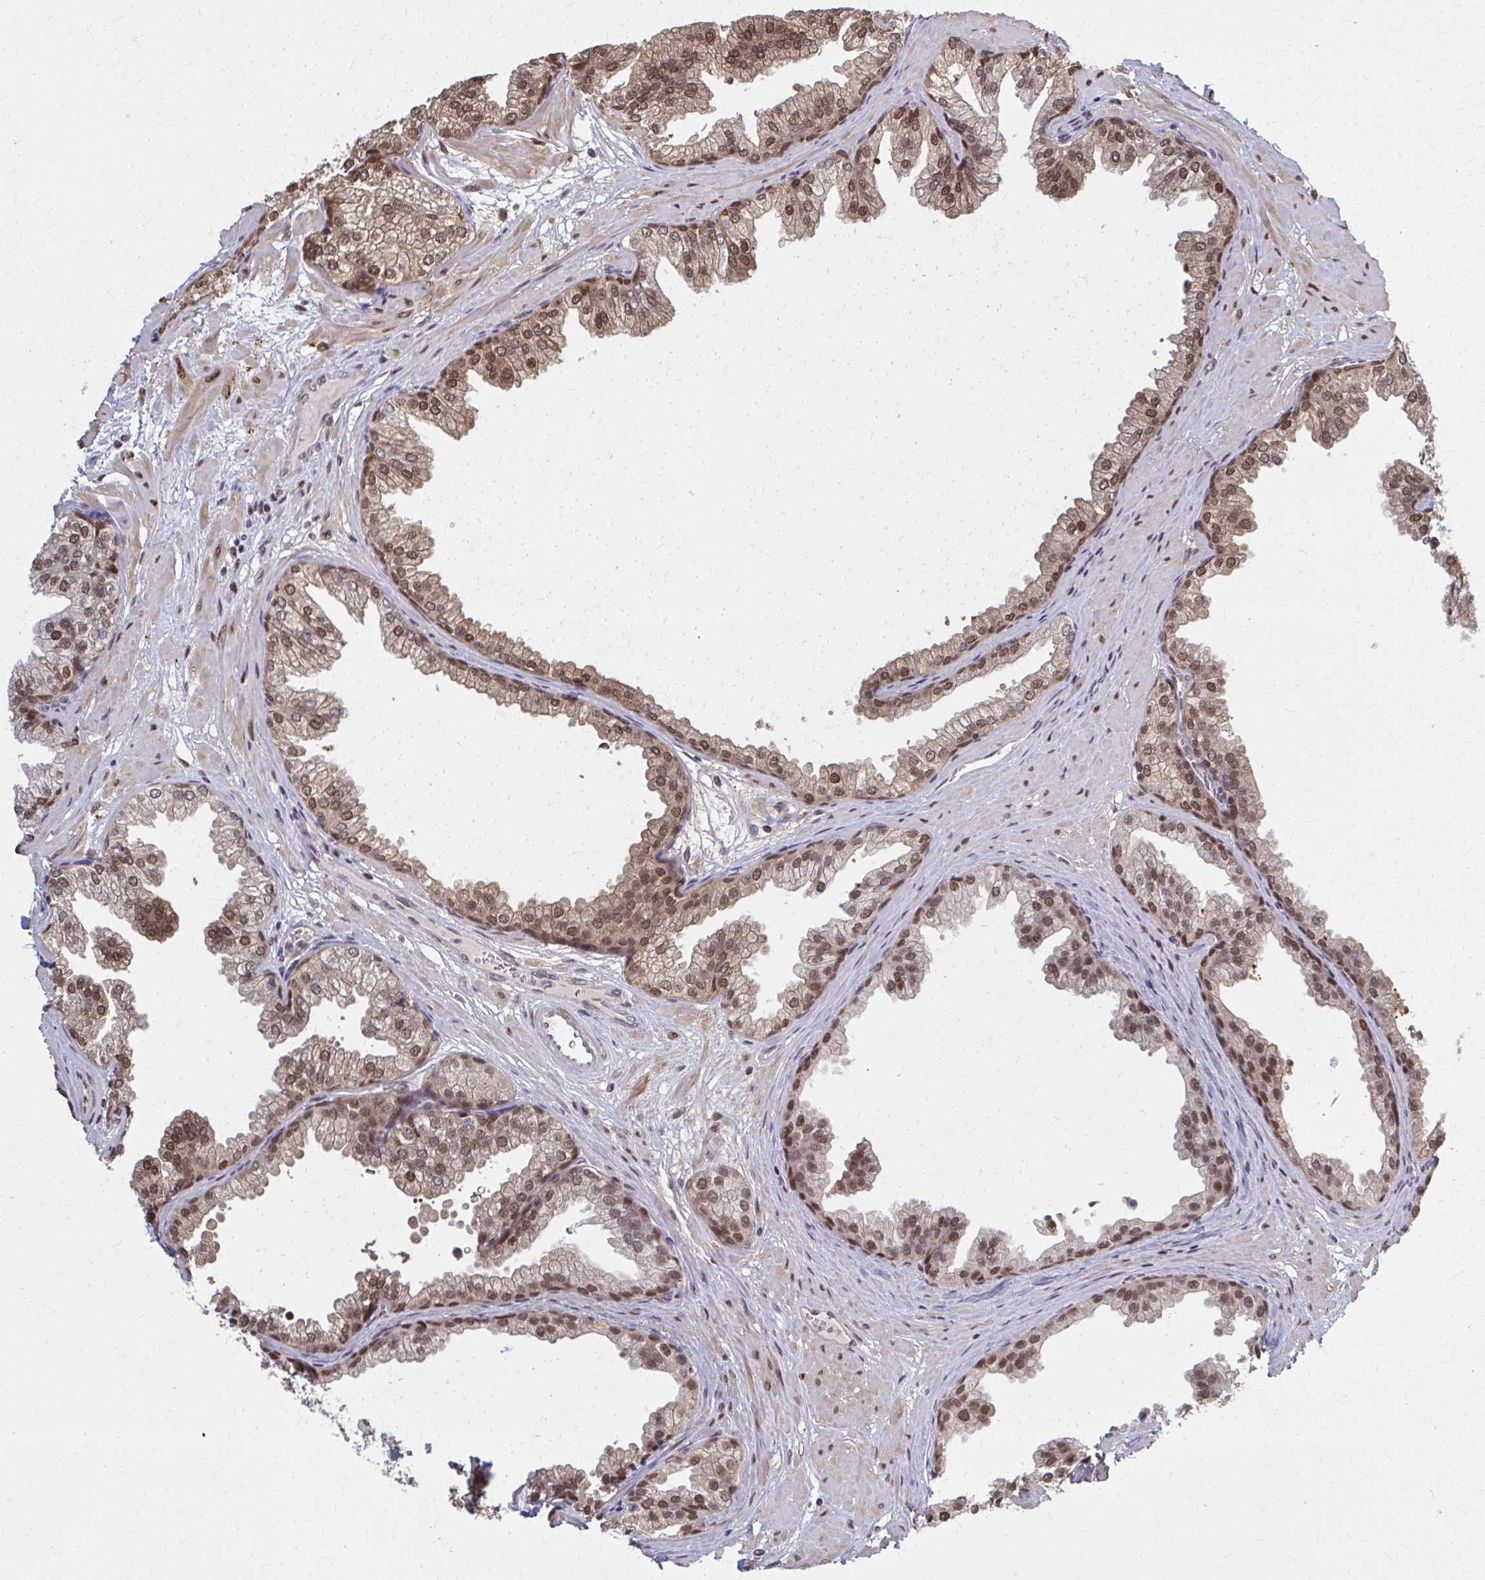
{"staining": {"intensity": "moderate", "quantity": ">75%", "location": "cytoplasmic/membranous,nuclear"}, "tissue": "prostate", "cell_type": "Glandular cells", "image_type": "normal", "snomed": [{"axis": "morphology", "description": "Normal tissue, NOS"}, {"axis": "topography", "description": "Prostate"}], "caption": "A histopathology image of human prostate stained for a protein demonstrates moderate cytoplasmic/membranous,nuclear brown staining in glandular cells. The staining was performed using DAB (3,3'-diaminobenzidine), with brown indicating positive protein expression. Nuclei are stained blue with hematoxylin.", "gene": "MDH1", "patient": {"sex": "male", "age": 37}}